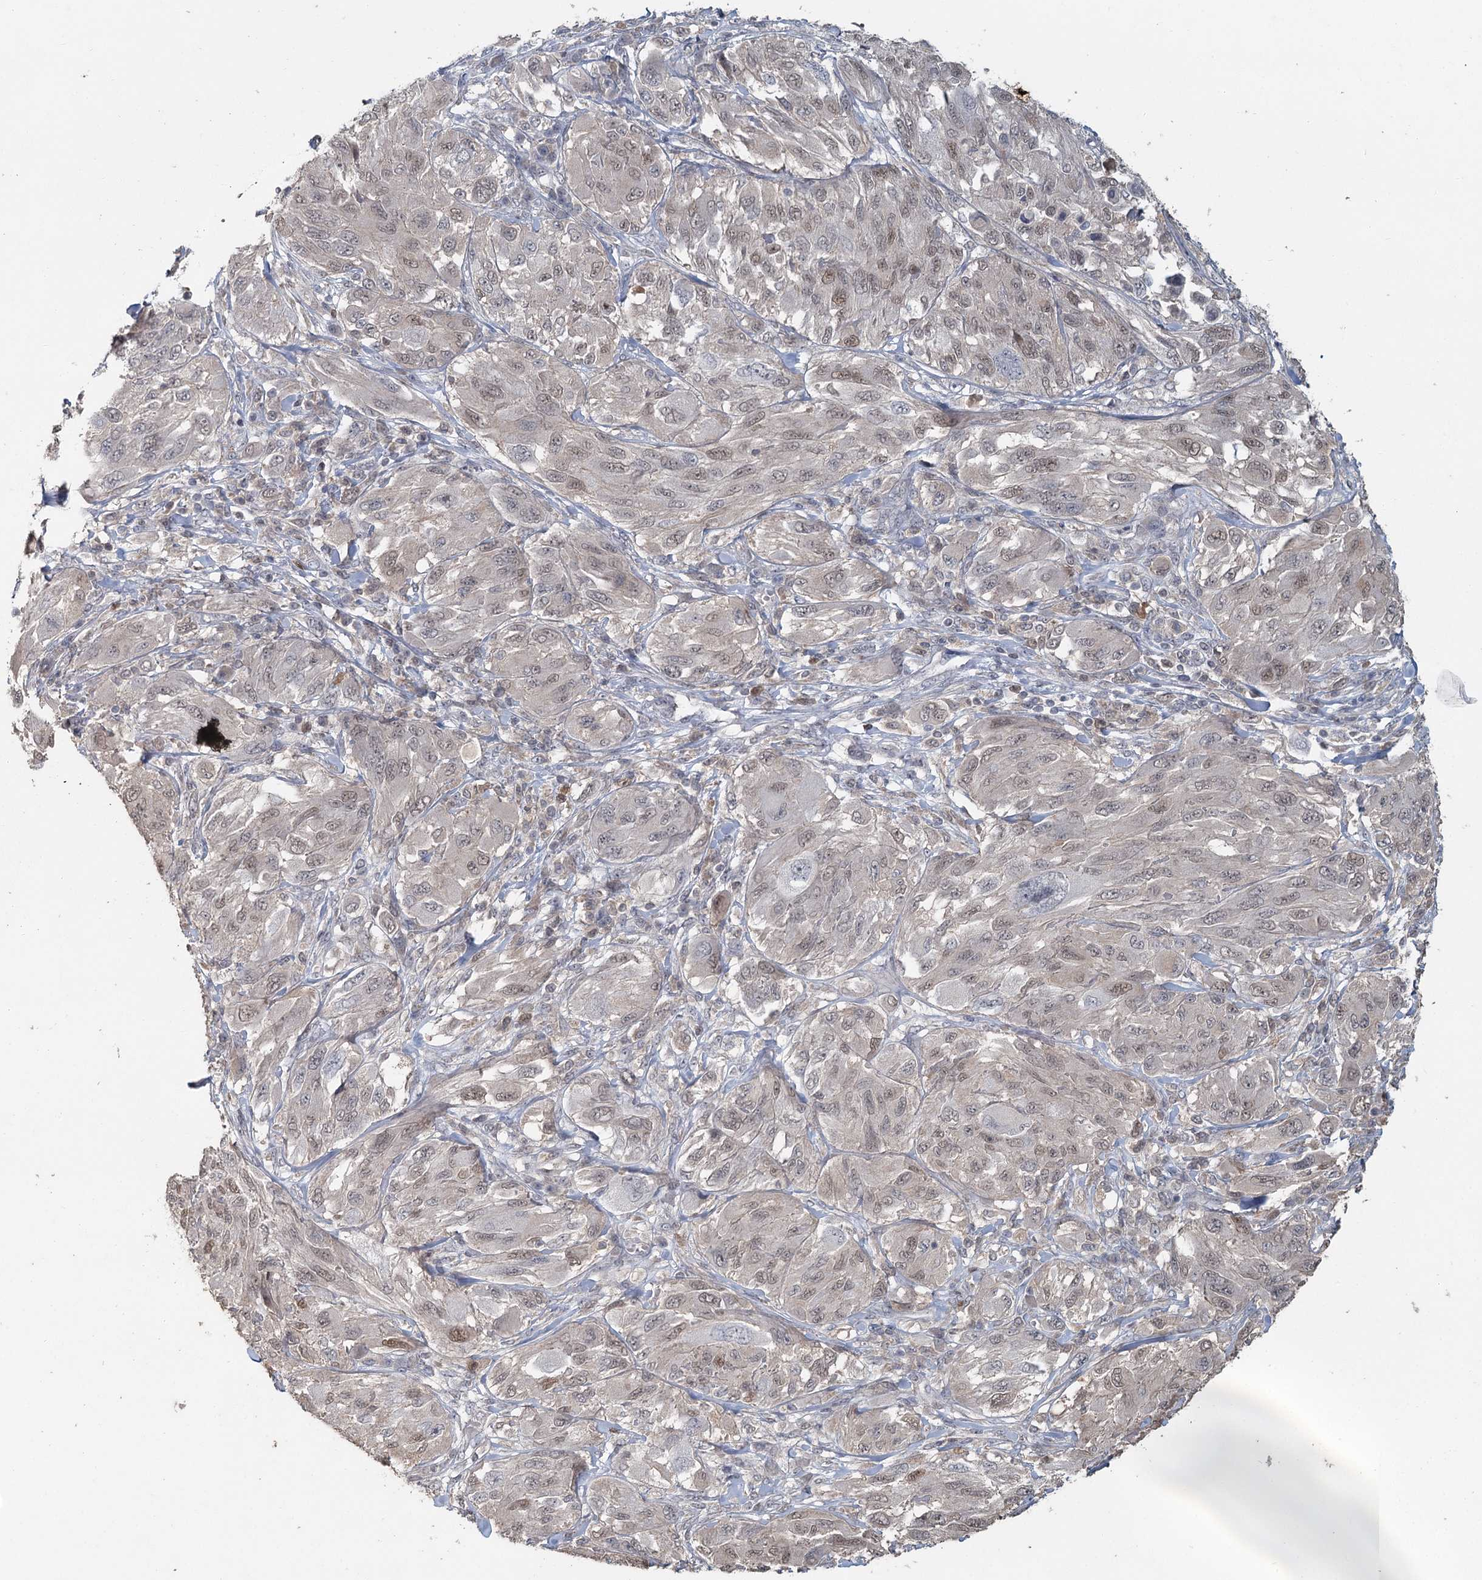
{"staining": {"intensity": "weak", "quantity": ">75%", "location": "nuclear"}, "tissue": "melanoma", "cell_type": "Tumor cells", "image_type": "cancer", "snomed": [{"axis": "morphology", "description": "Malignant melanoma, NOS"}, {"axis": "topography", "description": "Skin"}], "caption": "A high-resolution histopathology image shows immunohistochemistry (IHC) staining of malignant melanoma, which demonstrates weak nuclear positivity in about >75% of tumor cells.", "gene": "ADK", "patient": {"sex": "female", "age": 91}}